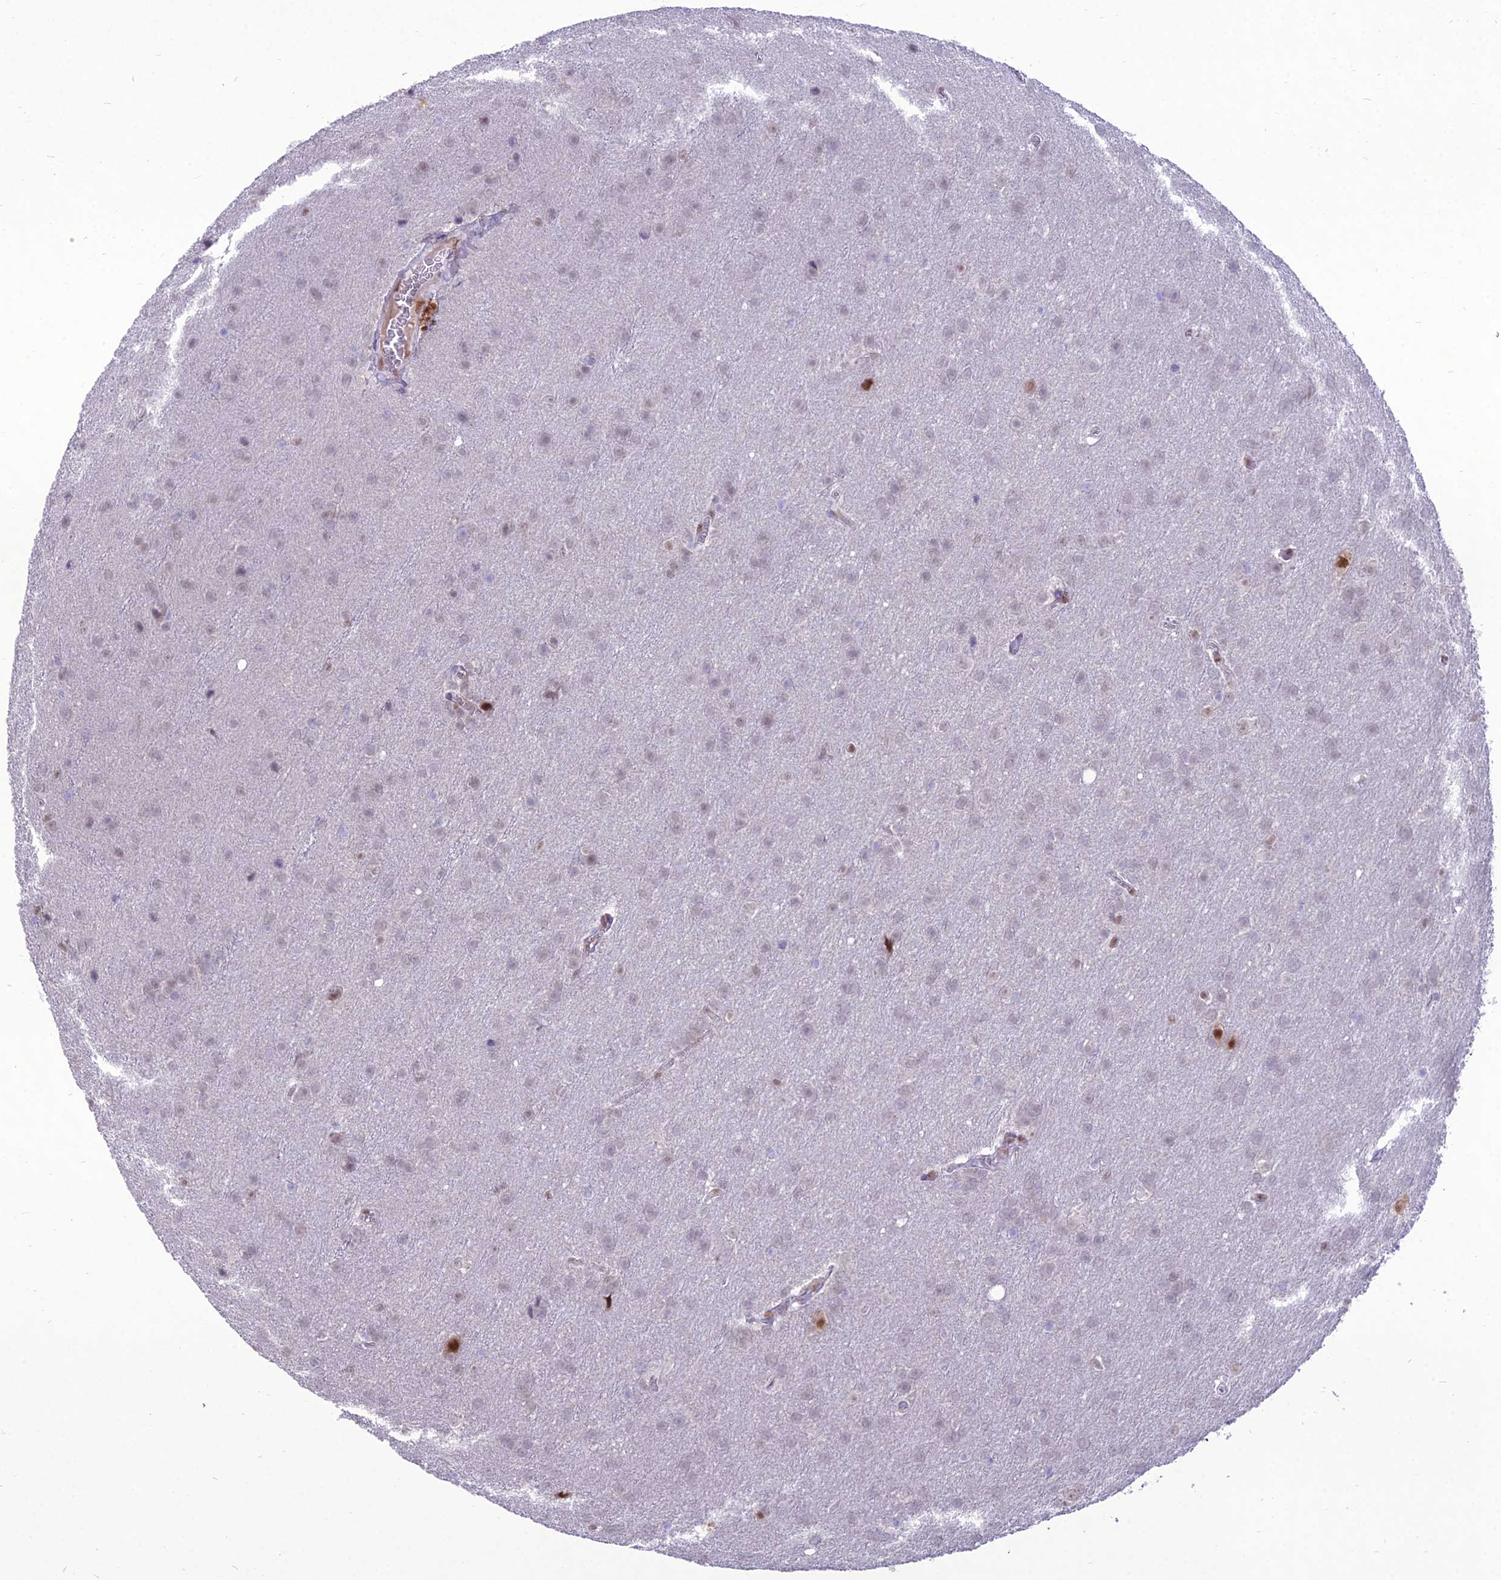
{"staining": {"intensity": "negative", "quantity": "none", "location": "none"}, "tissue": "glioma", "cell_type": "Tumor cells", "image_type": "cancer", "snomed": [{"axis": "morphology", "description": "Glioma, malignant, Low grade"}, {"axis": "topography", "description": "Brain"}], "caption": "DAB (3,3'-diaminobenzidine) immunohistochemical staining of glioma reveals no significant staining in tumor cells. (Immunohistochemistry, brightfield microscopy, high magnification).", "gene": "NOVA2", "patient": {"sex": "female", "age": 32}}